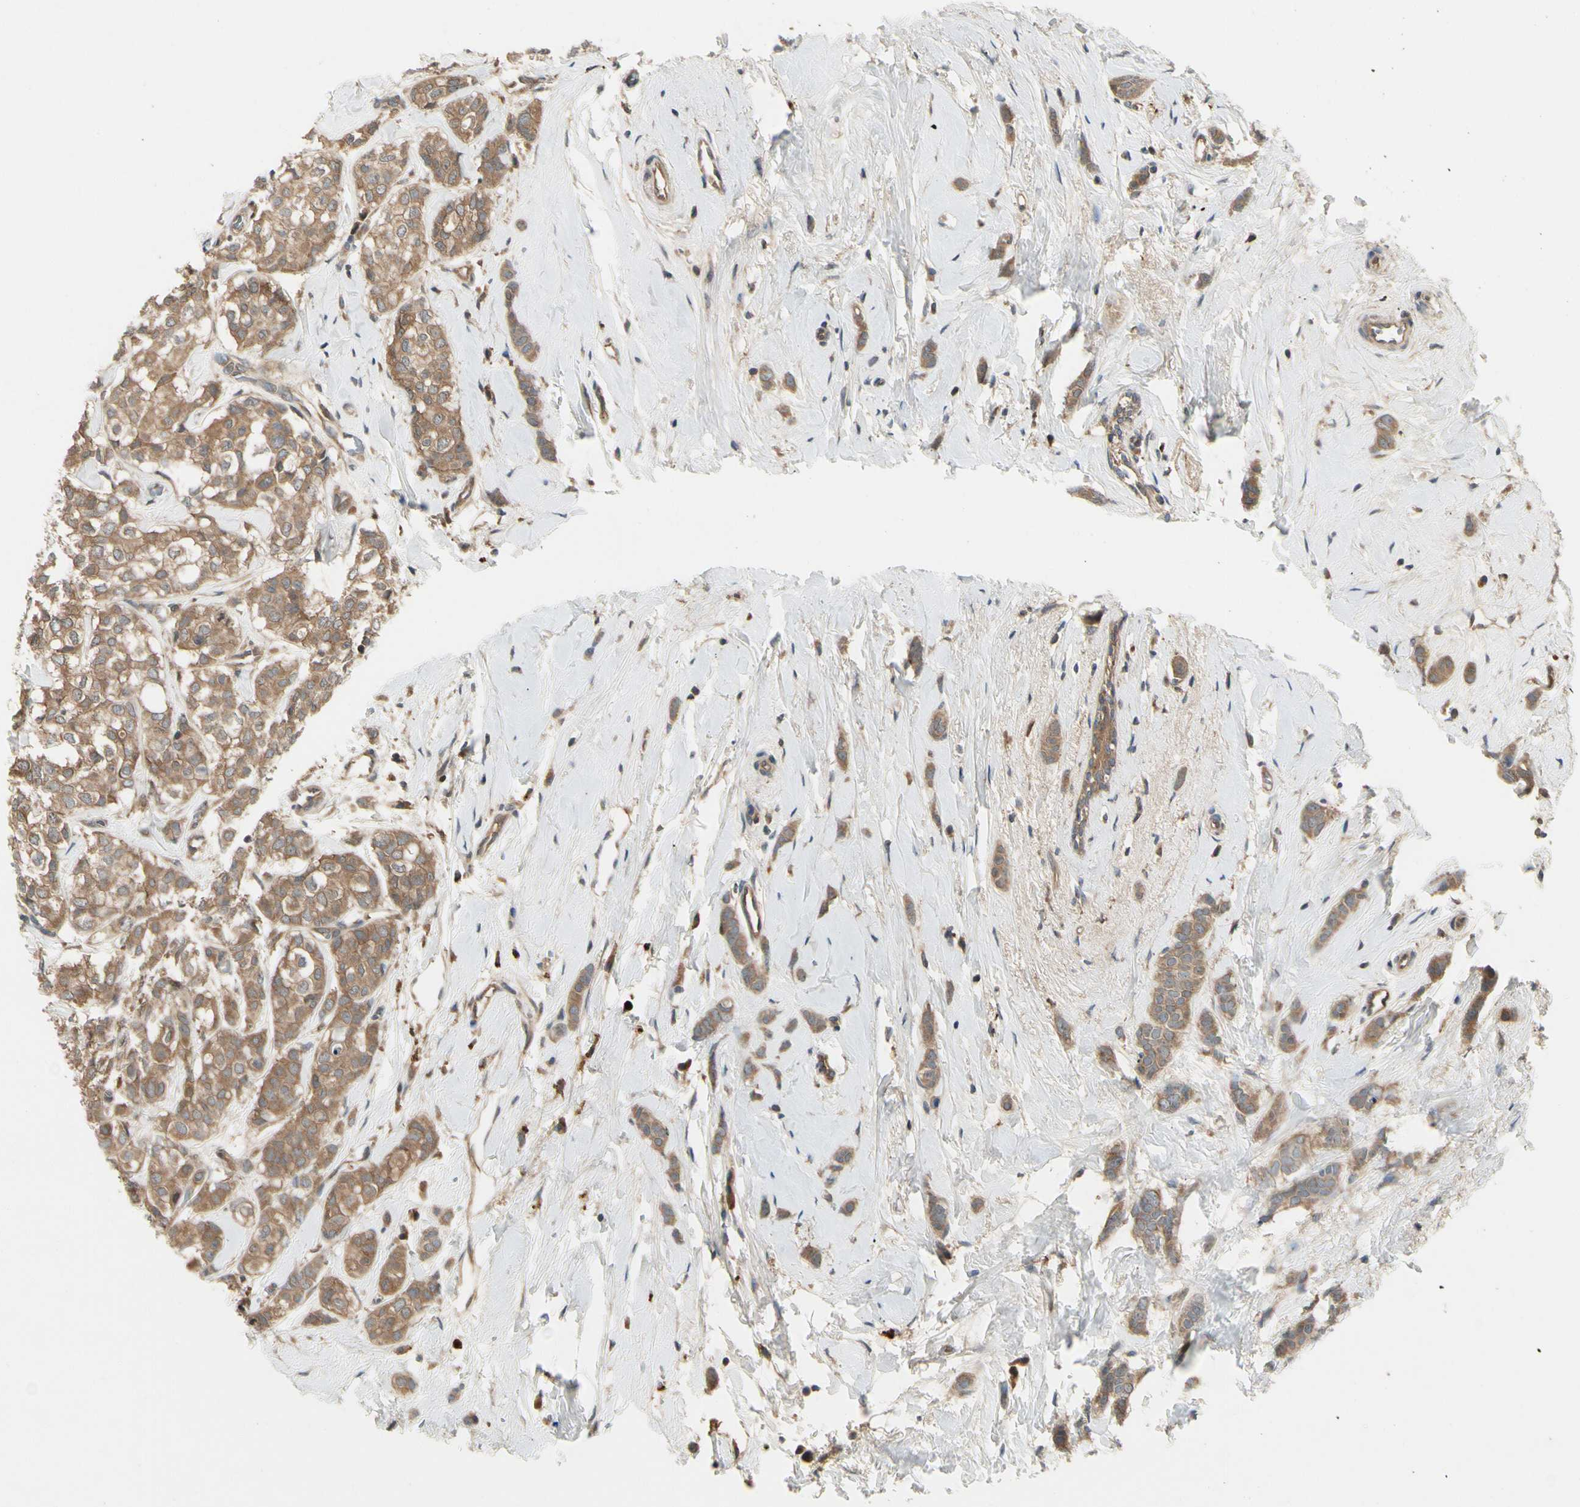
{"staining": {"intensity": "moderate", "quantity": ">75%", "location": "cytoplasmic/membranous"}, "tissue": "breast cancer", "cell_type": "Tumor cells", "image_type": "cancer", "snomed": [{"axis": "morphology", "description": "Lobular carcinoma"}, {"axis": "topography", "description": "Breast"}], "caption": "An immunohistochemistry histopathology image of neoplastic tissue is shown. Protein staining in brown labels moderate cytoplasmic/membranous positivity in breast cancer within tumor cells.", "gene": "RNF14", "patient": {"sex": "female", "age": 60}}